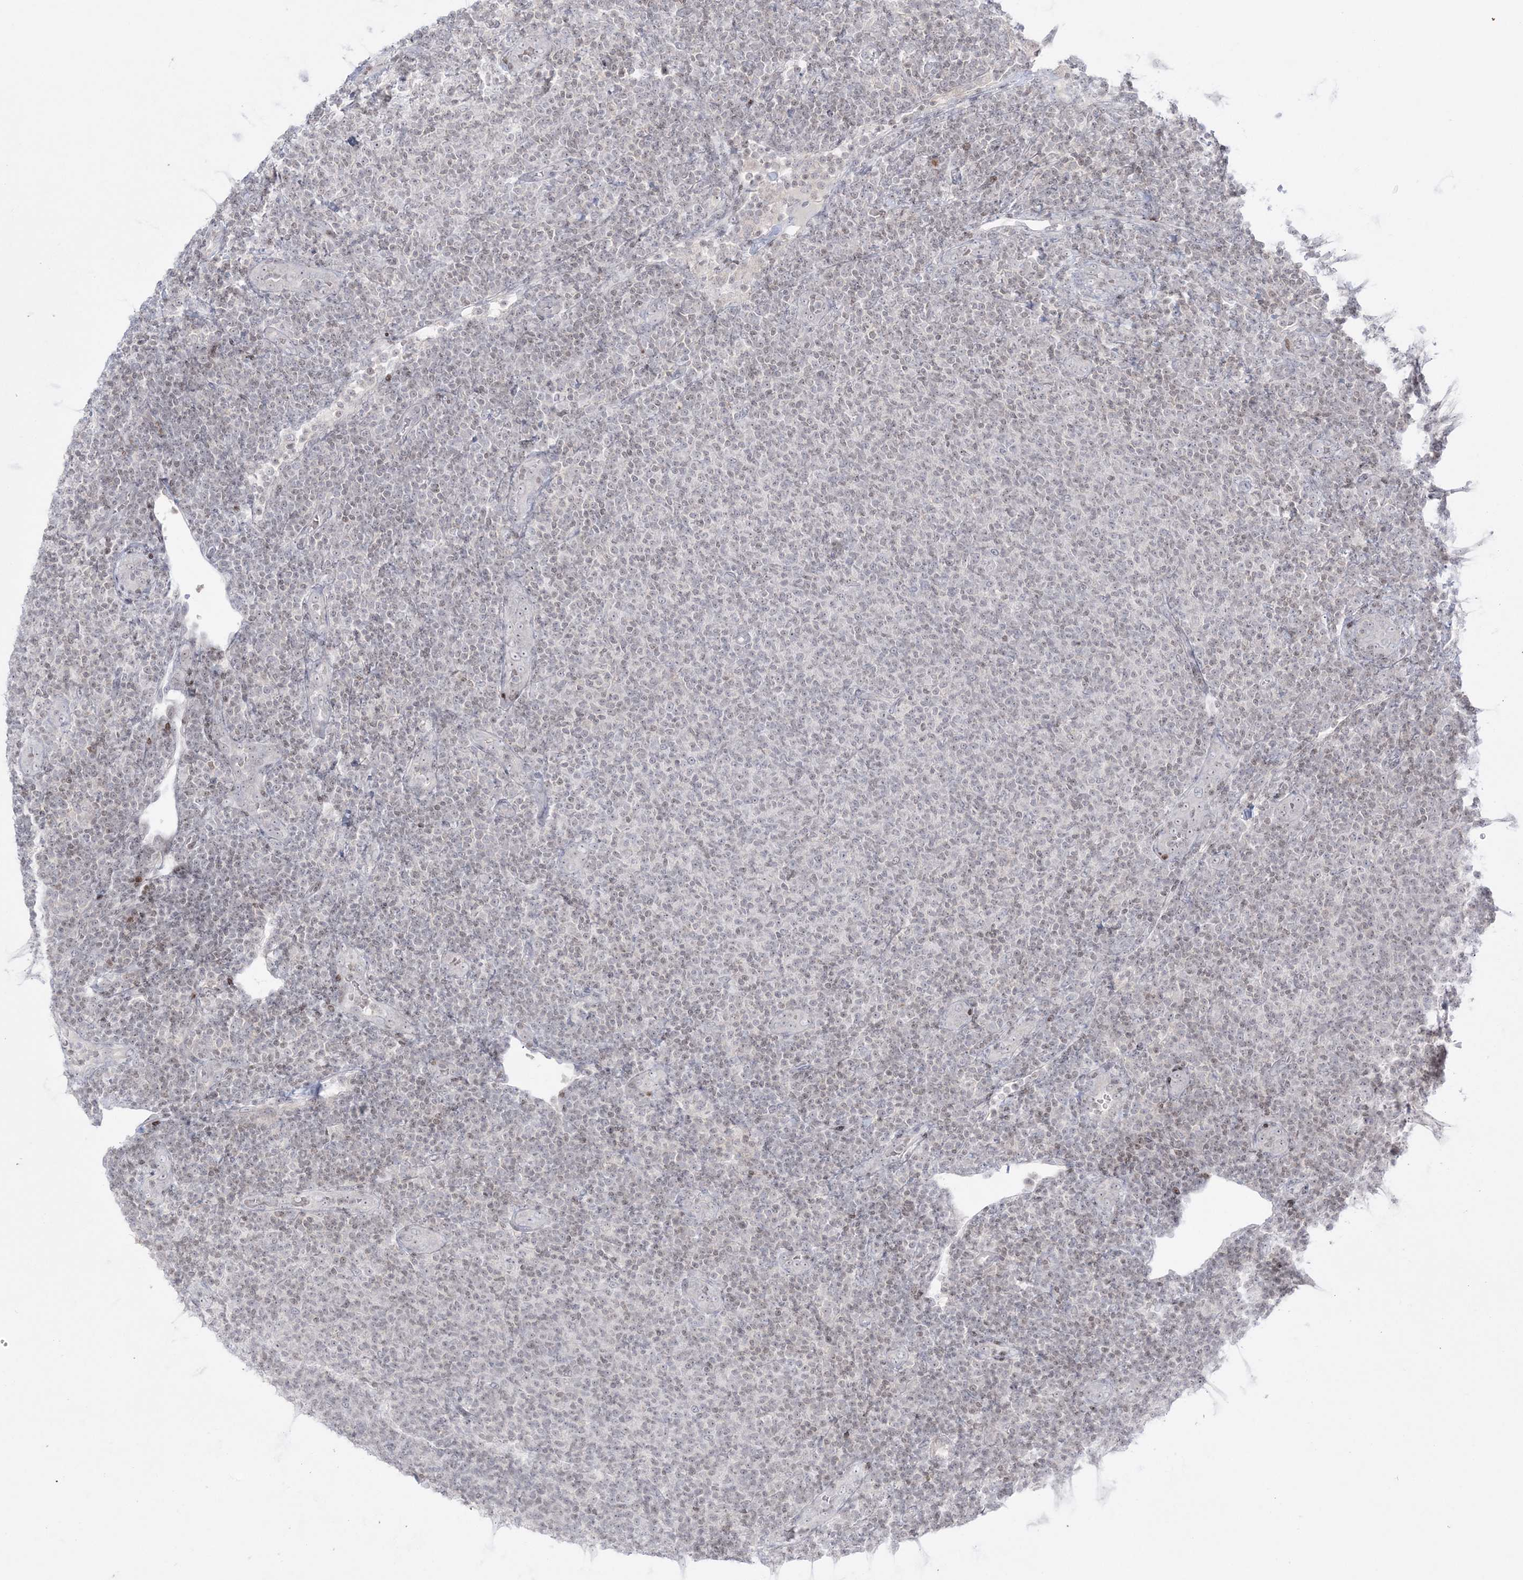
{"staining": {"intensity": "negative", "quantity": "none", "location": "none"}, "tissue": "lymphoma", "cell_type": "Tumor cells", "image_type": "cancer", "snomed": [{"axis": "morphology", "description": "Malignant lymphoma, non-Hodgkin's type, Low grade"}, {"axis": "topography", "description": "Lymph node"}], "caption": "High magnification brightfield microscopy of lymphoma stained with DAB (brown) and counterstained with hematoxylin (blue): tumor cells show no significant expression.", "gene": "SH3BP4", "patient": {"sex": "male", "age": 66}}